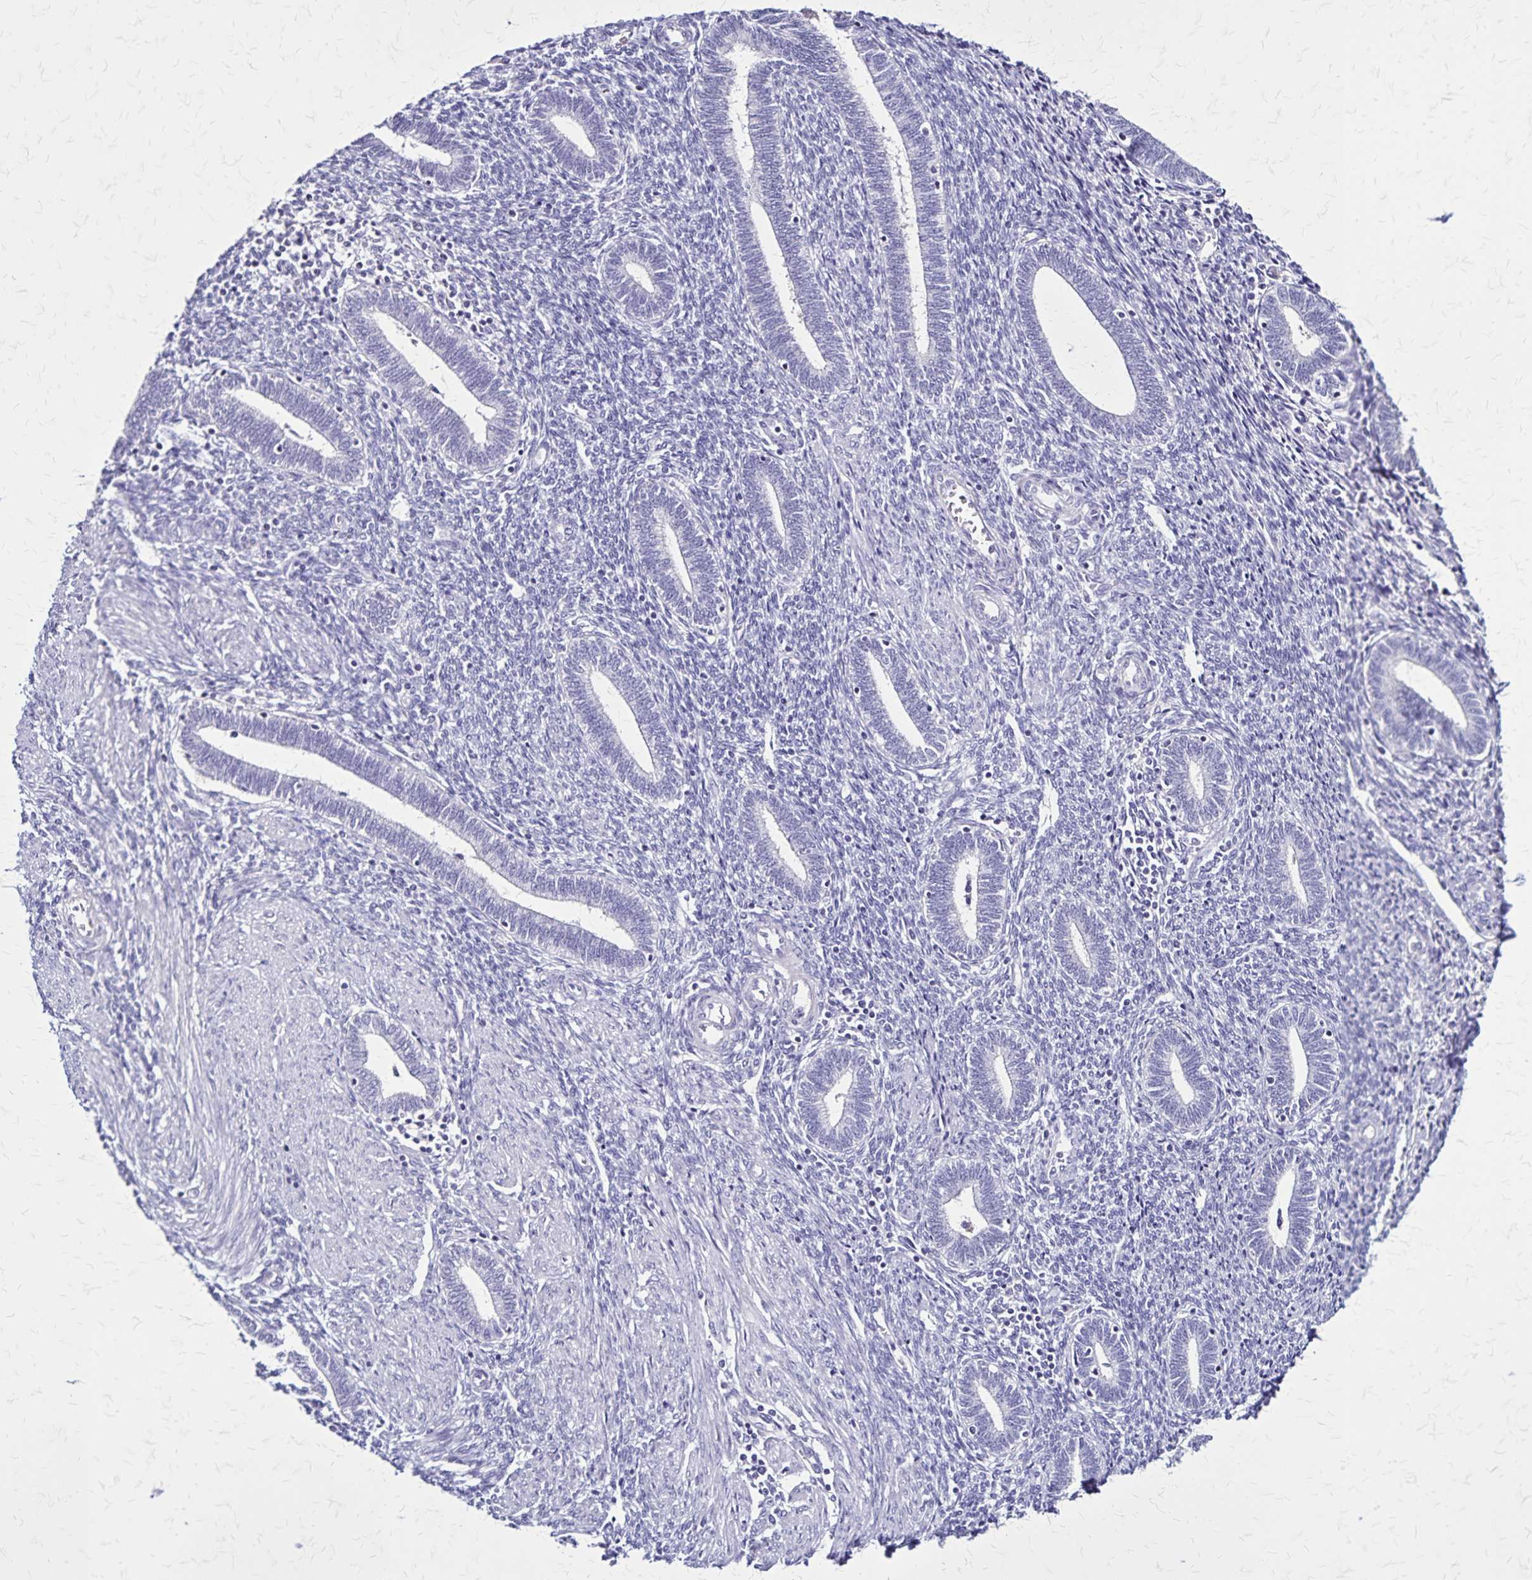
{"staining": {"intensity": "negative", "quantity": "none", "location": "none"}, "tissue": "endometrium", "cell_type": "Cells in endometrial stroma", "image_type": "normal", "snomed": [{"axis": "morphology", "description": "Normal tissue, NOS"}, {"axis": "topography", "description": "Endometrium"}], "caption": "IHC image of benign human endometrium stained for a protein (brown), which shows no positivity in cells in endometrial stroma. (Stains: DAB IHC with hematoxylin counter stain, Microscopy: brightfield microscopy at high magnification).", "gene": "PLXNA4", "patient": {"sex": "female", "age": 42}}